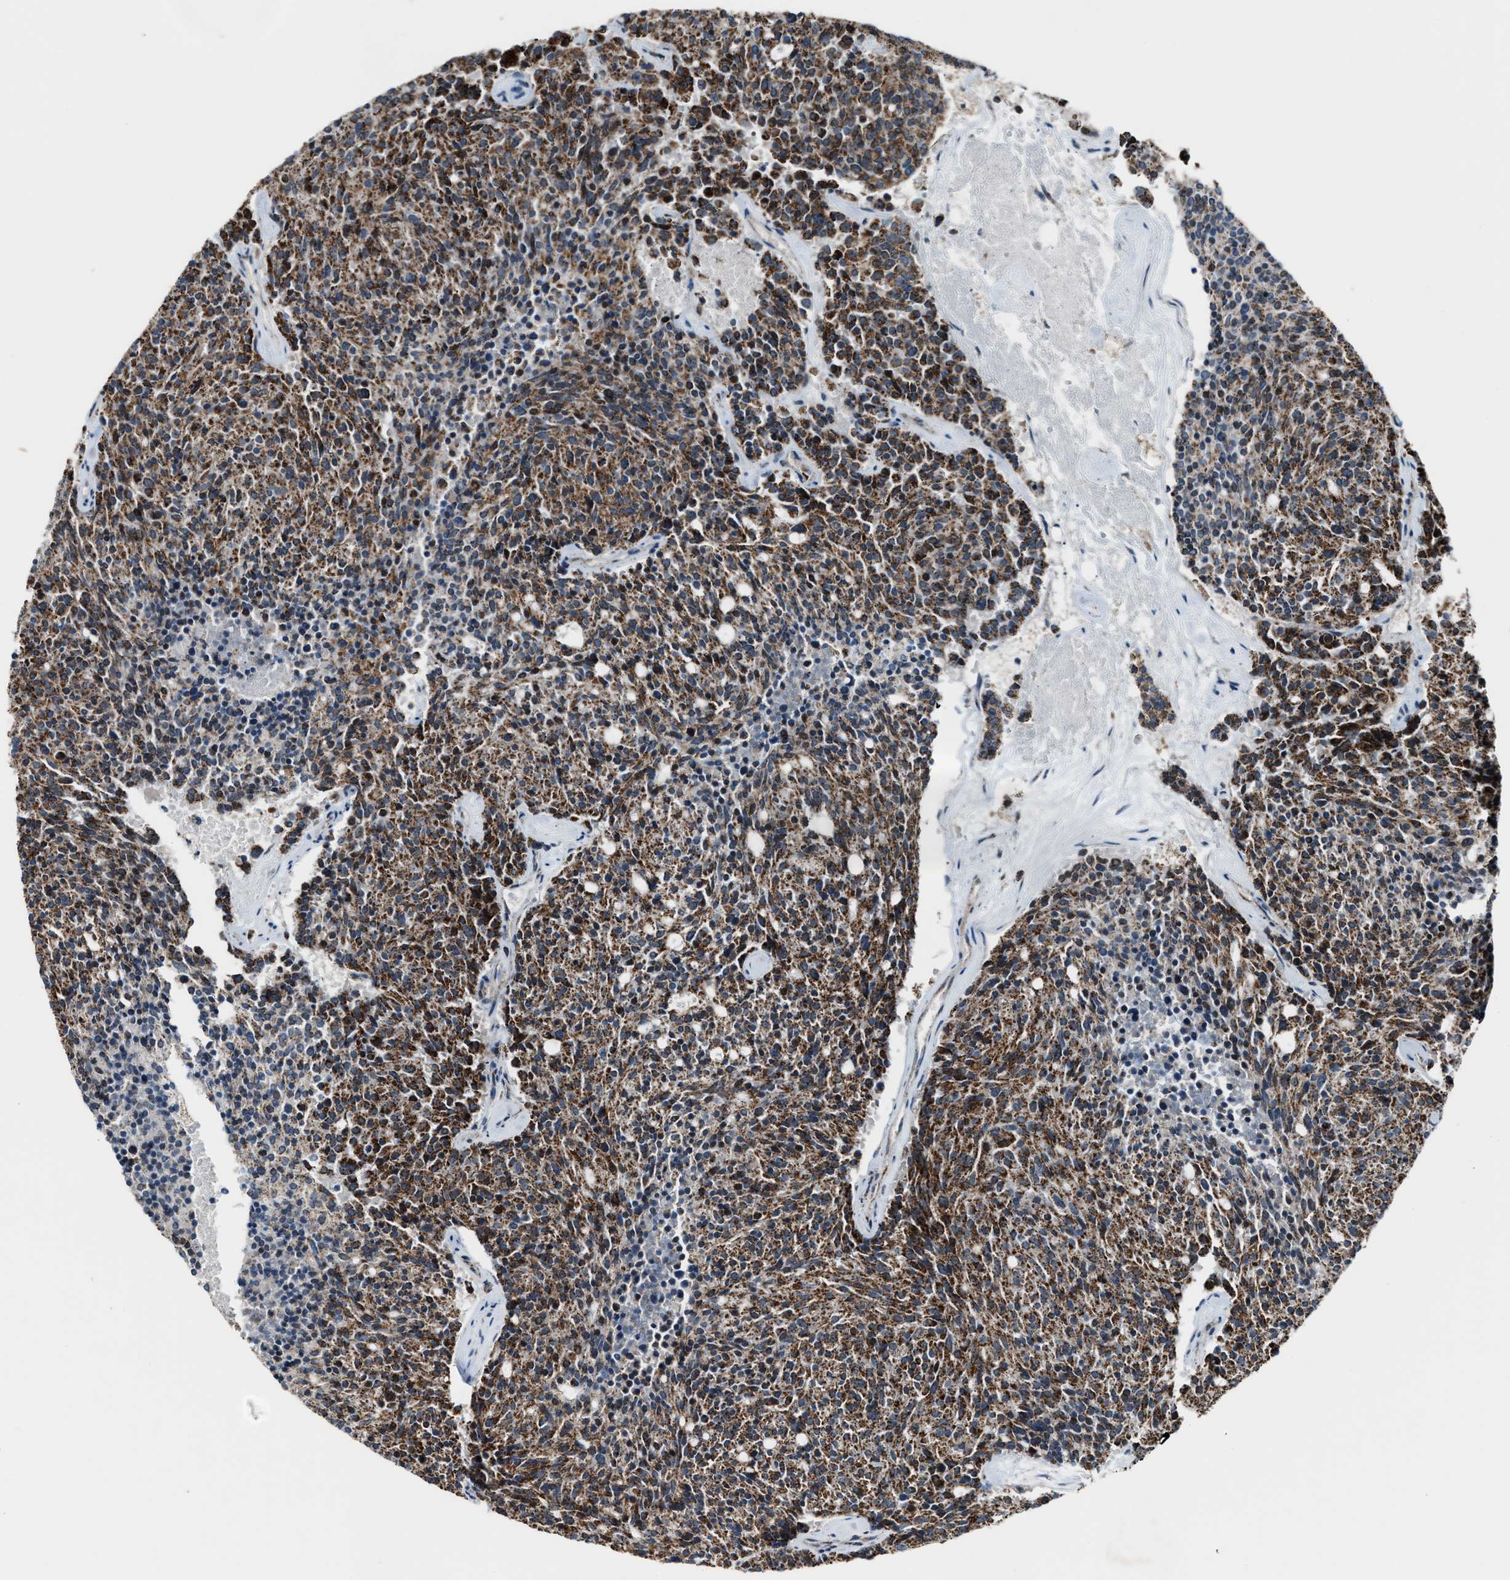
{"staining": {"intensity": "strong", "quantity": ">75%", "location": "cytoplasmic/membranous"}, "tissue": "carcinoid", "cell_type": "Tumor cells", "image_type": "cancer", "snomed": [{"axis": "morphology", "description": "Carcinoid, malignant, NOS"}, {"axis": "topography", "description": "Pancreas"}], "caption": "Approximately >75% of tumor cells in carcinoid (malignant) display strong cytoplasmic/membranous protein staining as visualized by brown immunohistochemical staining.", "gene": "CHN2", "patient": {"sex": "female", "age": 54}}